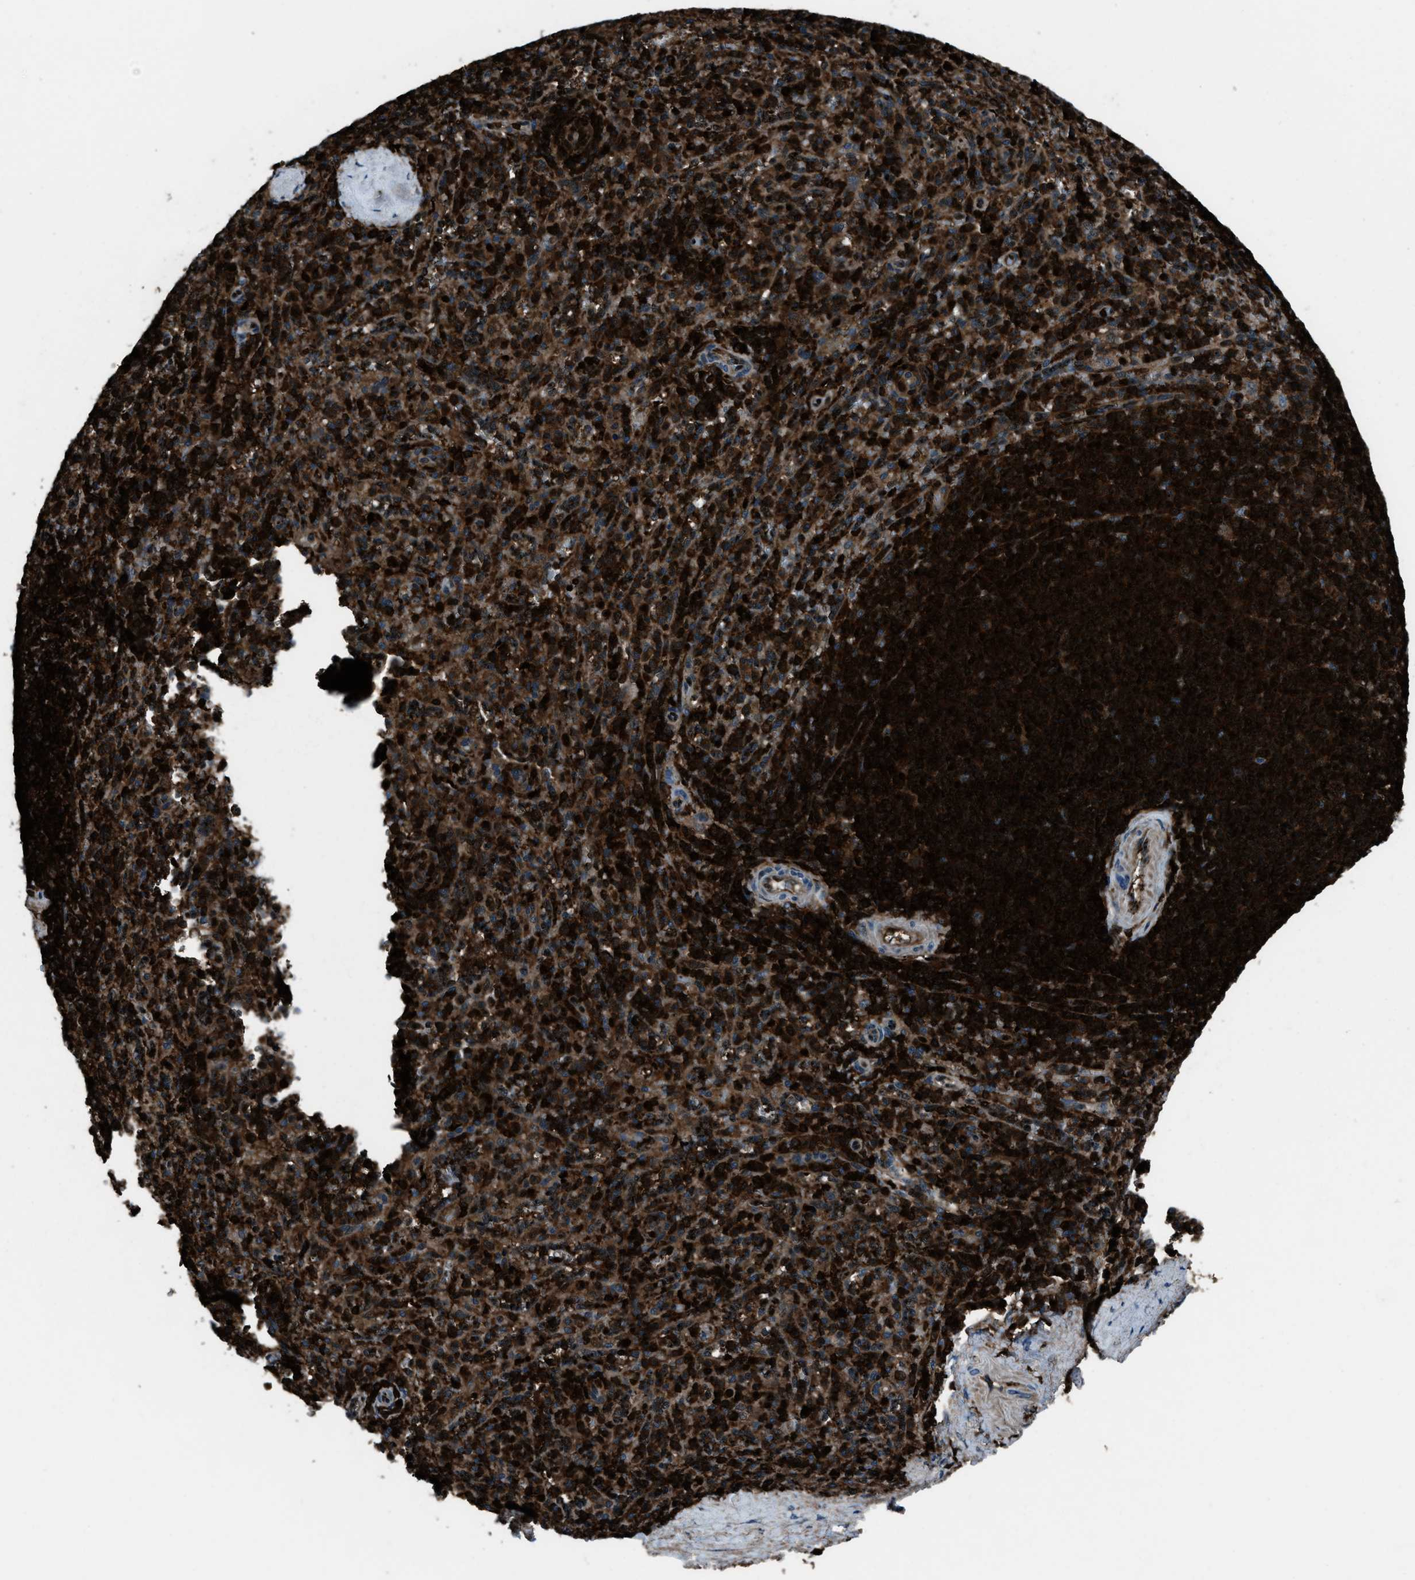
{"staining": {"intensity": "strong", "quantity": ">75%", "location": "cytoplasmic/membranous,nuclear"}, "tissue": "spleen", "cell_type": "Cells in red pulp", "image_type": "normal", "snomed": [{"axis": "morphology", "description": "Normal tissue, NOS"}, {"axis": "topography", "description": "Spleen"}], "caption": "An immunohistochemistry micrograph of normal tissue is shown. Protein staining in brown highlights strong cytoplasmic/membranous,nuclear positivity in spleen within cells in red pulp.", "gene": "SNX30", "patient": {"sex": "male", "age": 36}}